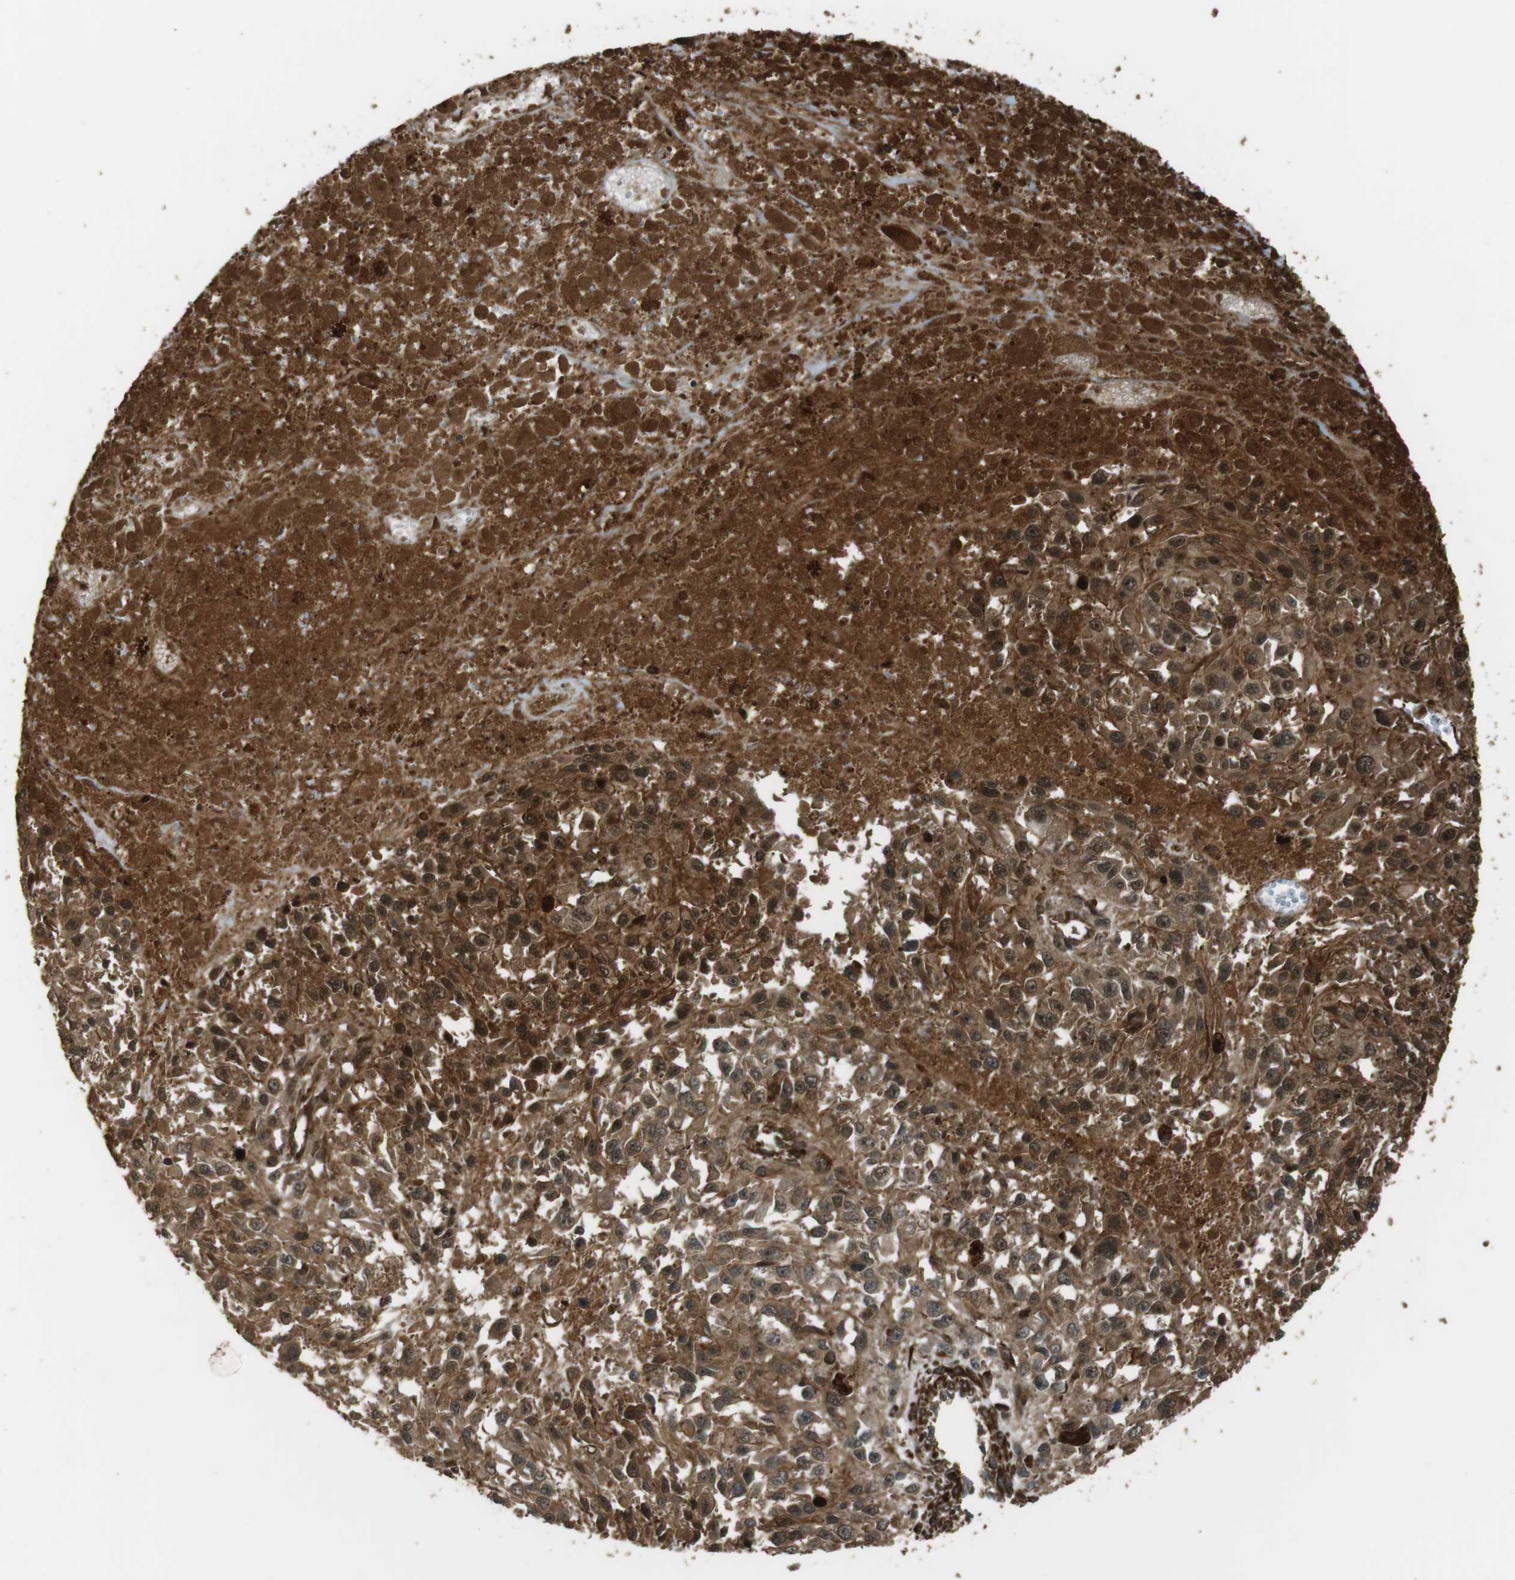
{"staining": {"intensity": "moderate", "quantity": ">75%", "location": "cytoplasmic/membranous"}, "tissue": "melanoma", "cell_type": "Tumor cells", "image_type": "cancer", "snomed": [{"axis": "morphology", "description": "Malignant melanoma, Metastatic site"}, {"axis": "topography", "description": "Lymph node"}], "caption": "Immunohistochemistry (IHC) histopathology image of malignant melanoma (metastatic site) stained for a protein (brown), which reveals medium levels of moderate cytoplasmic/membranous staining in about >75% of tumor cells.", "gene": "MSRB3", "patient": {"sex": "male", "age": 59}}